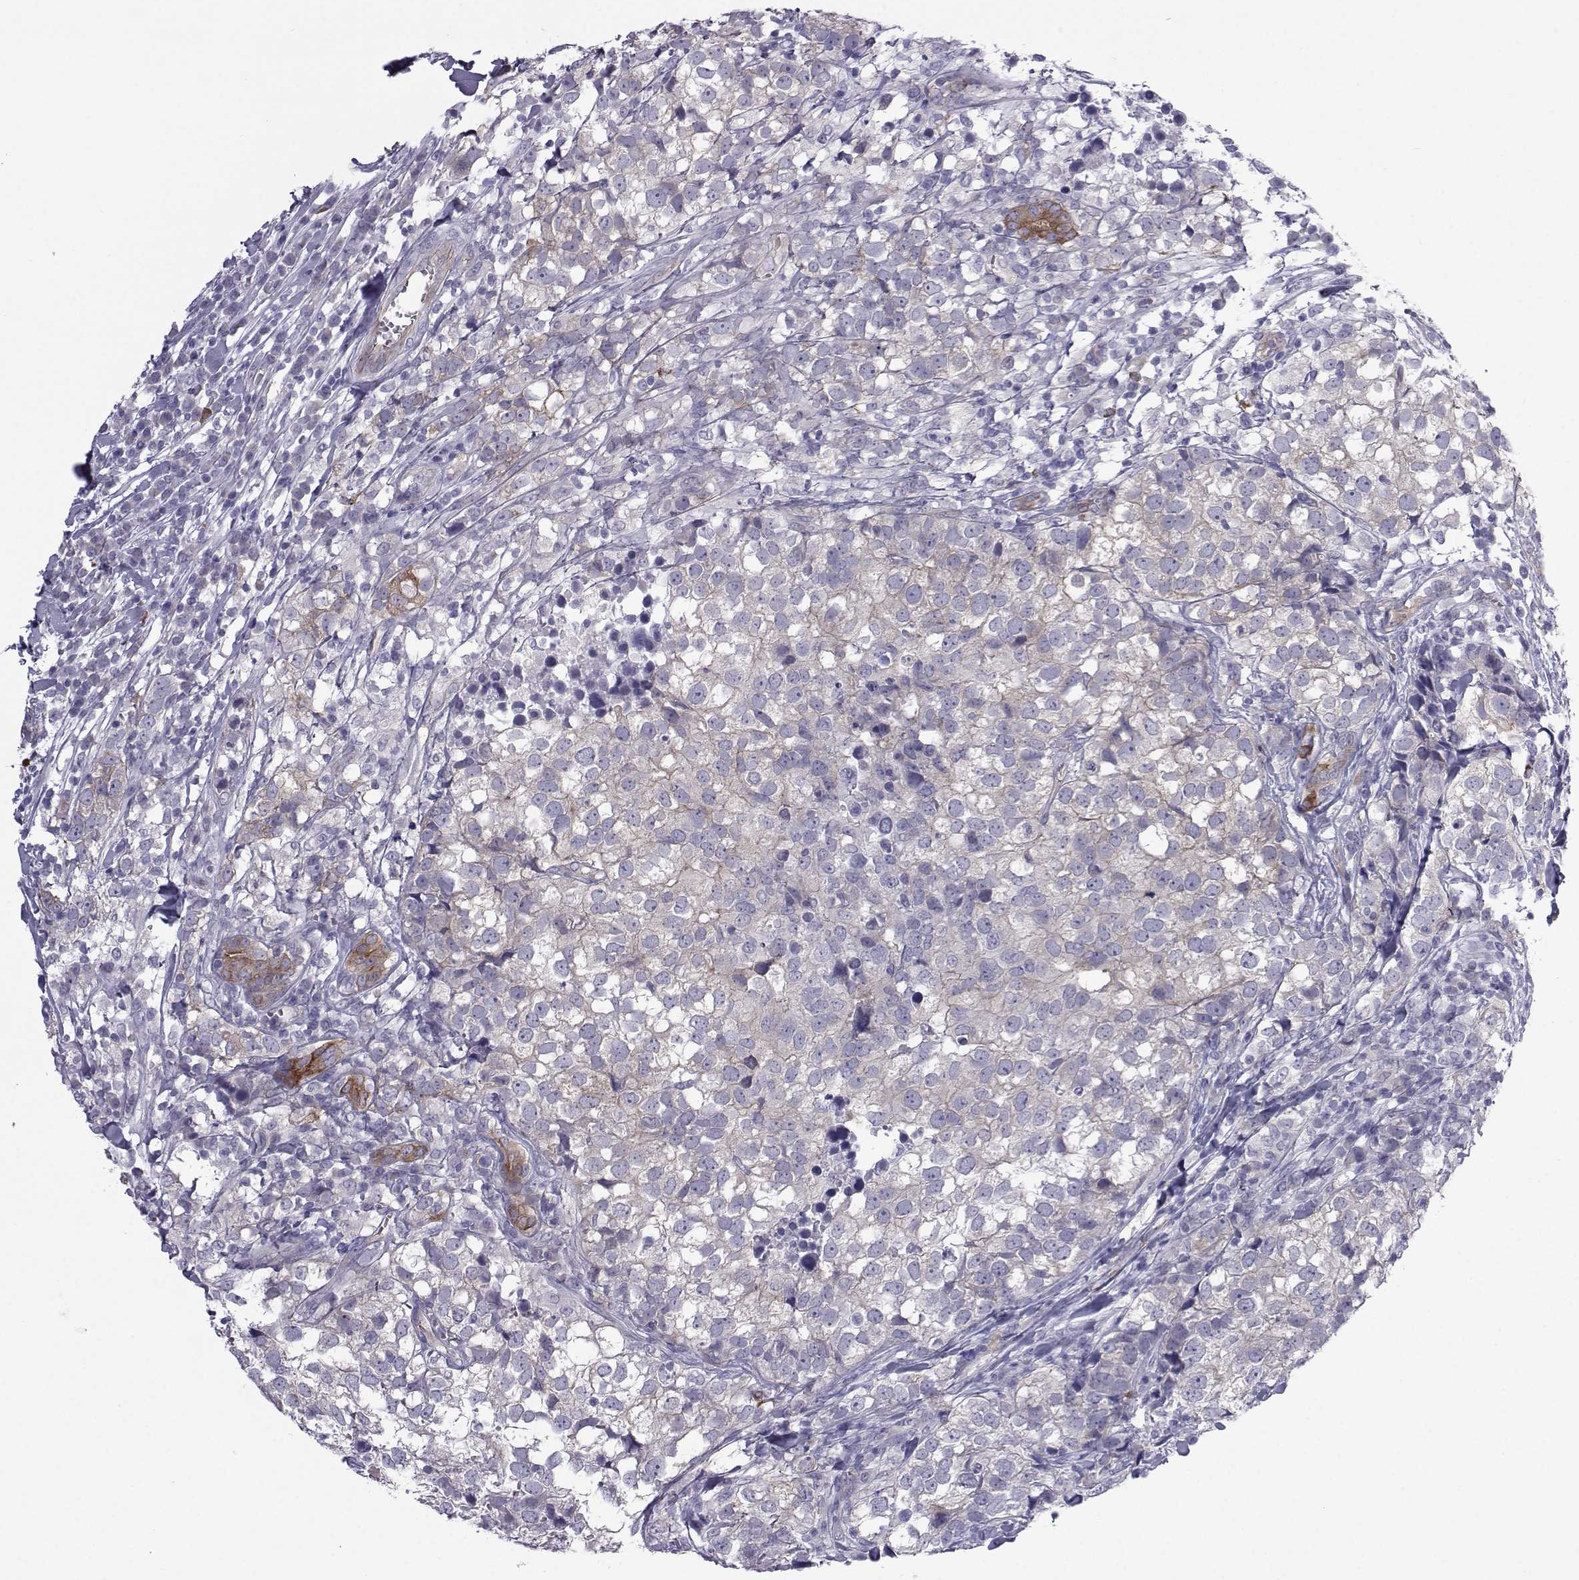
{"staining": {"intensity": "moderate", "quantity": "<25%", "location": "cytoplasmic/membranous"}, "tissue": "breast cancer", "cell_type": "Tumor cells", "image_type": "cancer", "snomed": [{"axis": "morphology", "description": "Duct carcinoma"}, {"axis": "topography", "description": "Breast"}], "caption": "IHC of infiltrating ductal carcinoma (breast) demonstrates low levels of moderate cytoplasmic/membranous expression in about <25% of tumor cells.", "gene": "COL22A1", "patient": {"sex": "female", "age": 30}}